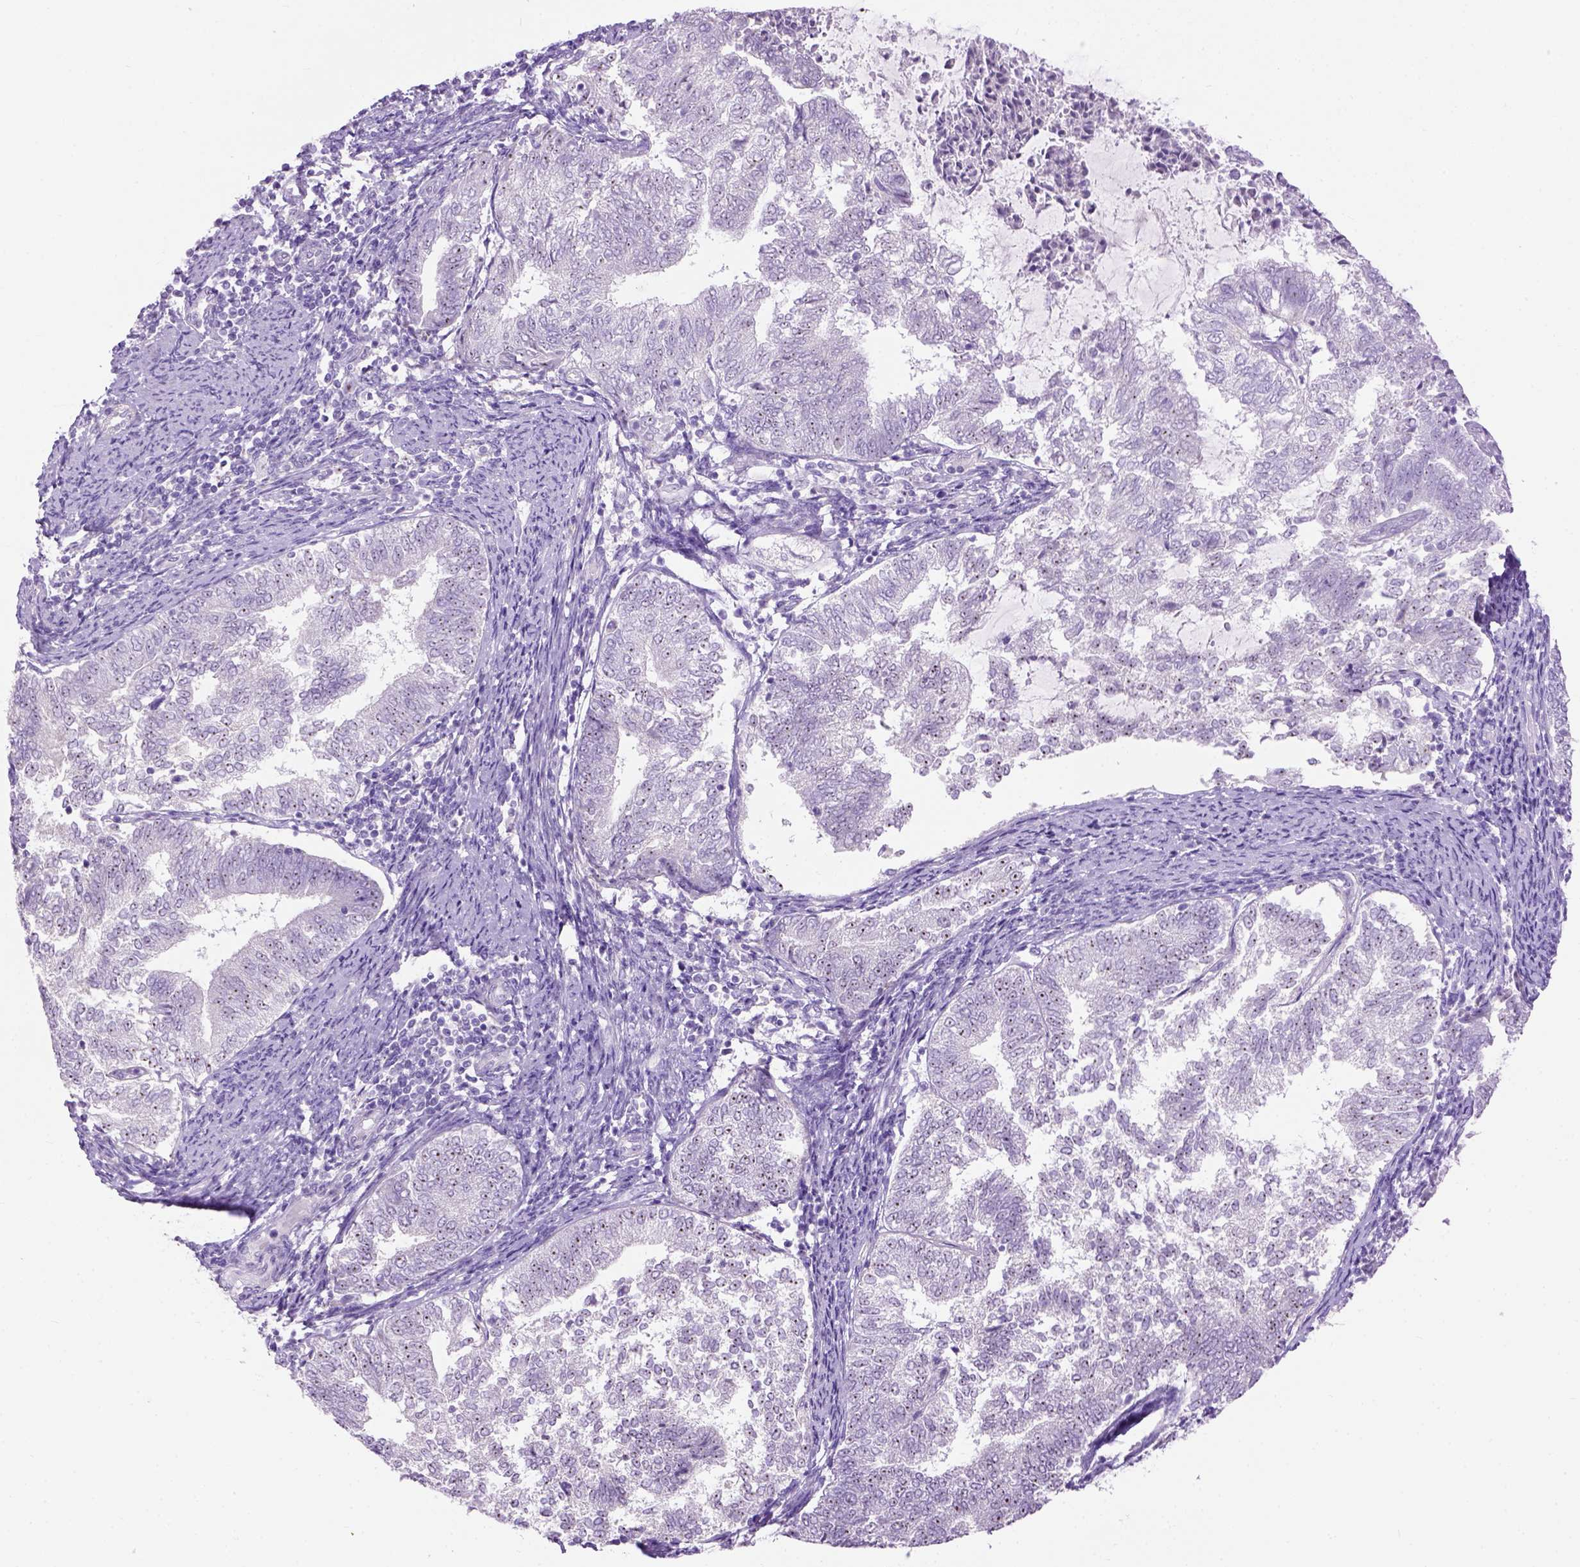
{"staining": {"intensity": "negative", "quantity": "none", "location": "none"}, "tissue": "endometrial cancer", "cell_type": "Tumor cells", "image_type": "cancer", "snomed": [{"axis": "morphology", "description": "Adenocarcinoma, NOS"}, {"axis": "topography", "description": "Endometrium"}], "caption": "Protein analysis of endometrial cancer exhibits no significant staining in tumor cells.", "gene": "UTP4", "patient": {"sex": "female", "age": 65}}